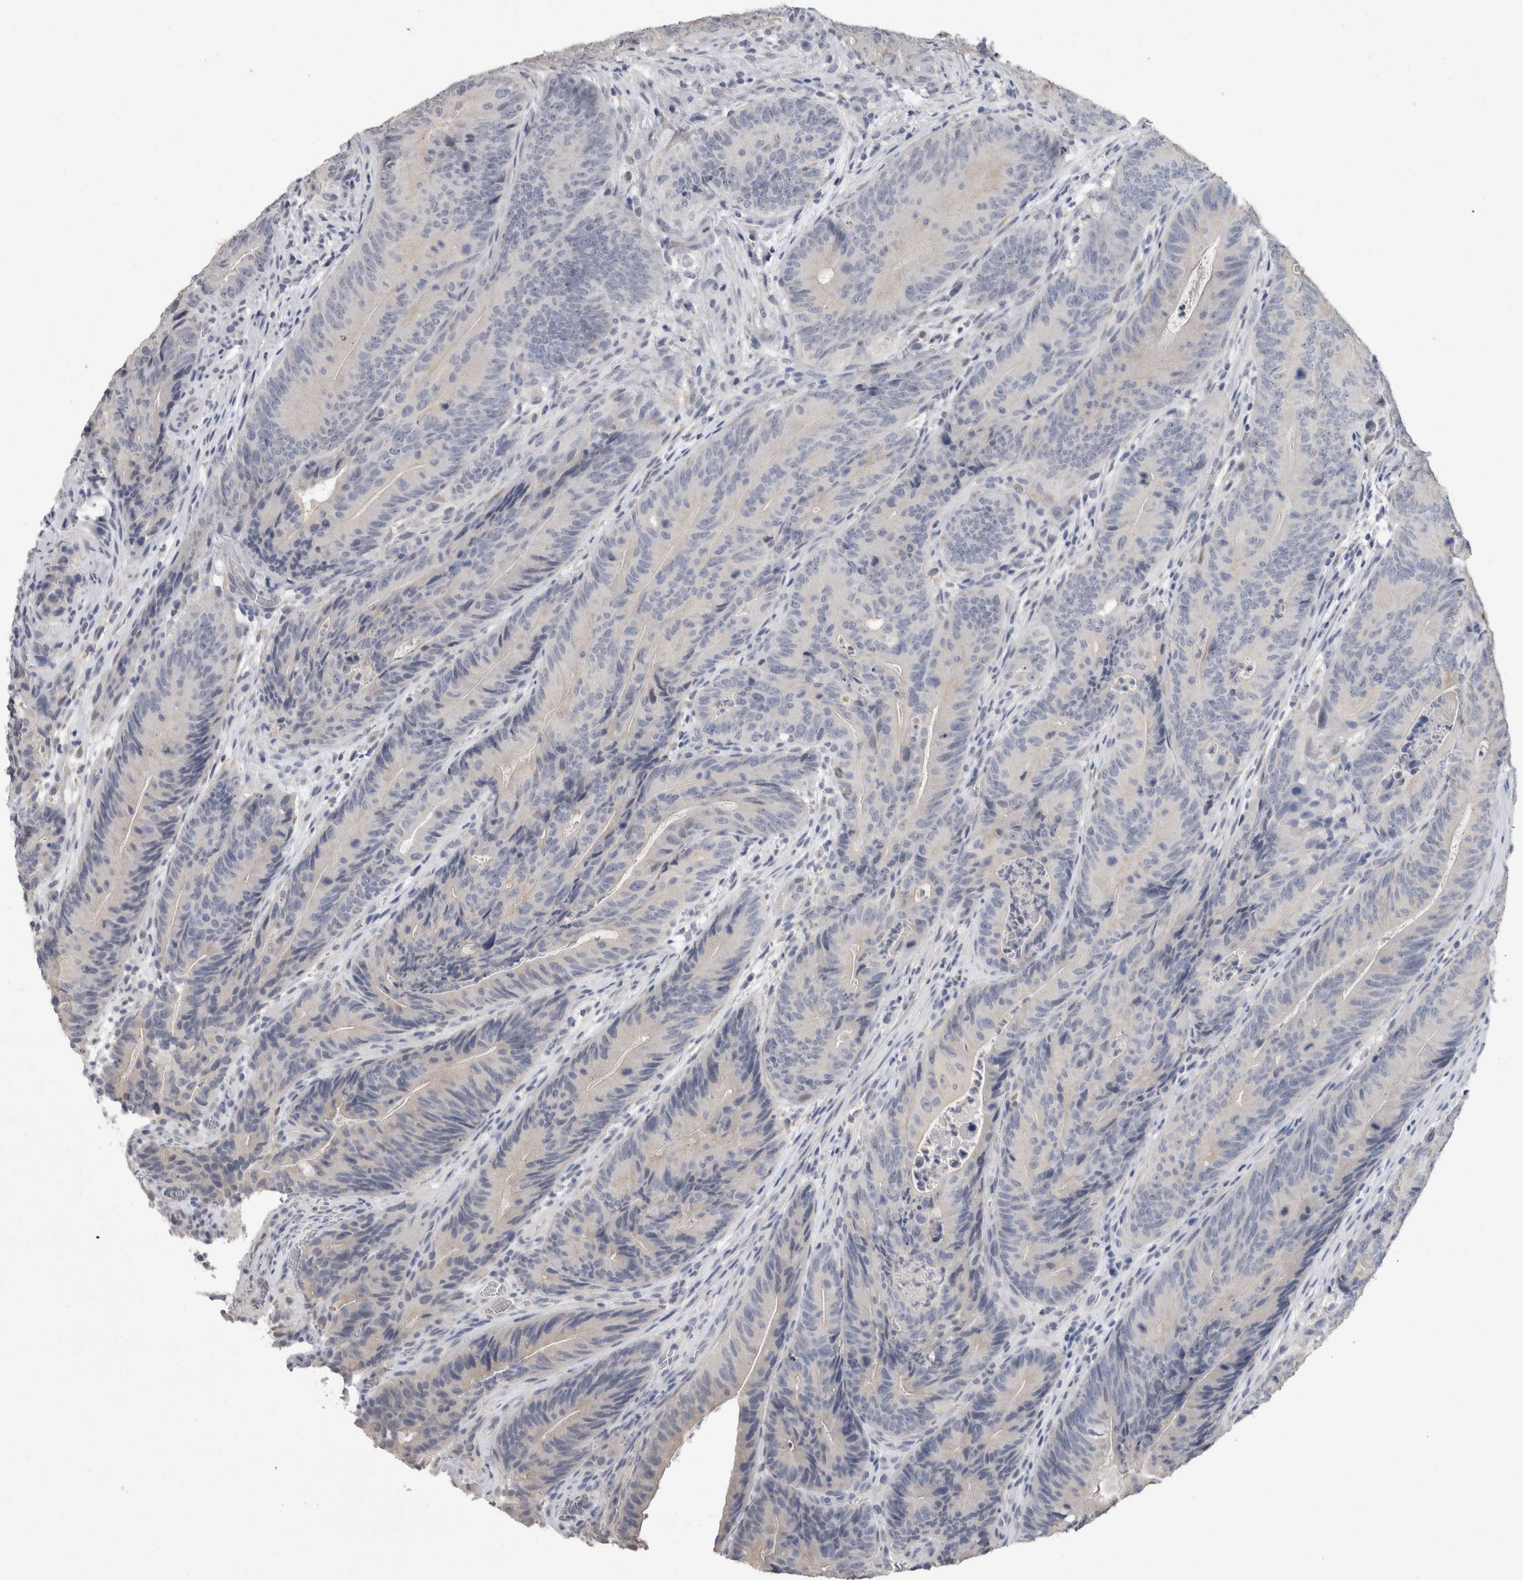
{"staining": {"intensity": "negative", "quantity": "none", "location": "none"}, "tissue": "colorectal cancer", "cell_type": "Tumor cells", "image_type": "cancer", "snomed": [{"axis": "morphology", "description": "Normal tissue, NOS"}, {"axis": "topography", "description": "Colon"}], "caption": "Immunohistochemical staining of human colorectal cancer shows no significant staining in tumor cells.", "gene": "FHOD3", "patient": {"sex": "female", "age": 82}}